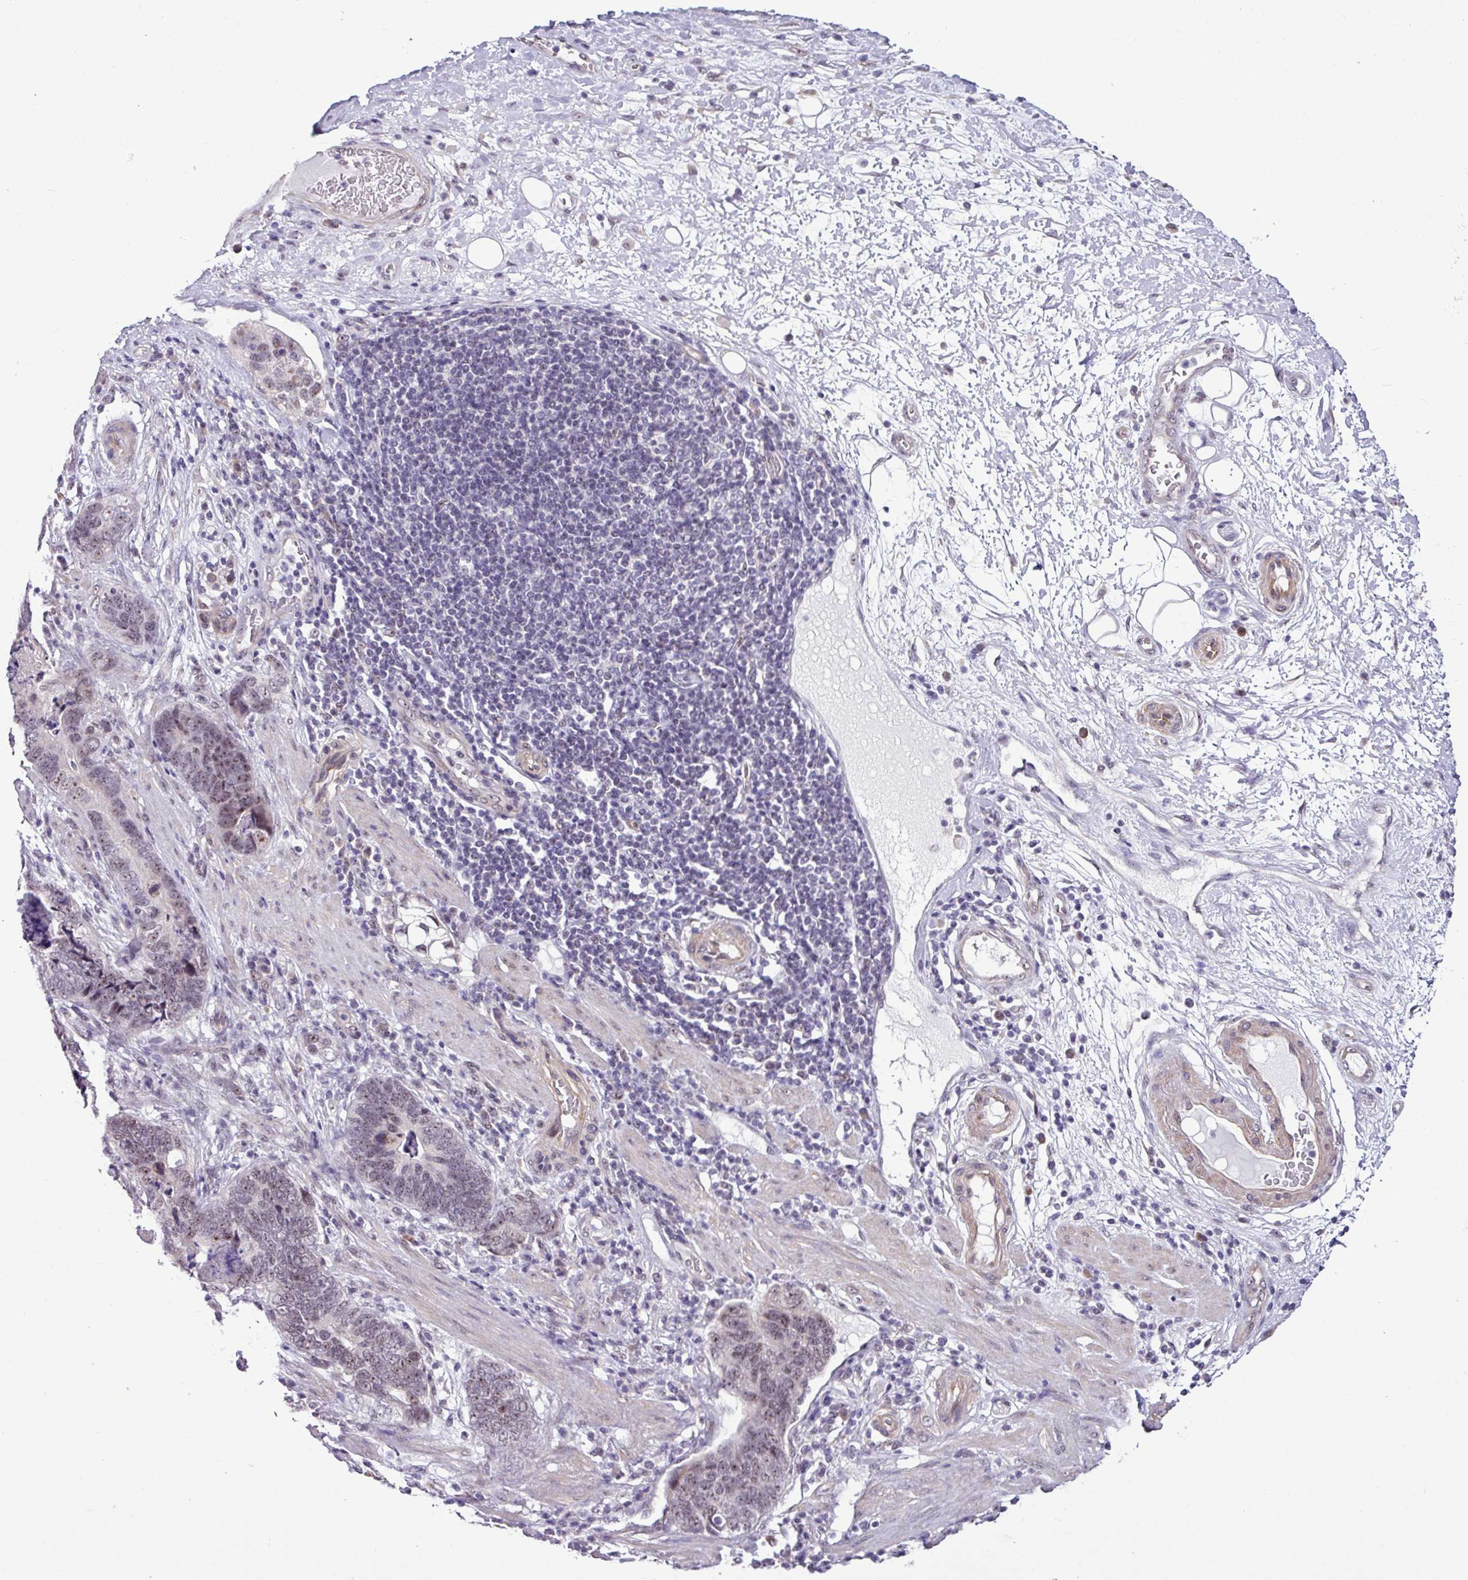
{"staining": {"intensity": "moderate", "quantity": "<25%", "location": "nuclear"}, "tissue": "stomach cancer", "cell_type": "Tumor cells", "image_type": "cancer", "snomed": [{"axis": "morphology", "description": "Normal tissue, NOS"}, {"axis": "morphology", "description": "Adenocarcinoma, NOS"}, {"axis": "topography", "description": "Stomach"}], "caption": "Immunohistochemistry (DAB (3,3'-diaminobenzidine)) staining of human stomach cancer demonstrates moderate nuclear protein staining in about <25% of tumor cells.", "gene": "UTP18", "patient": {"sex": "female", "age": 89}}